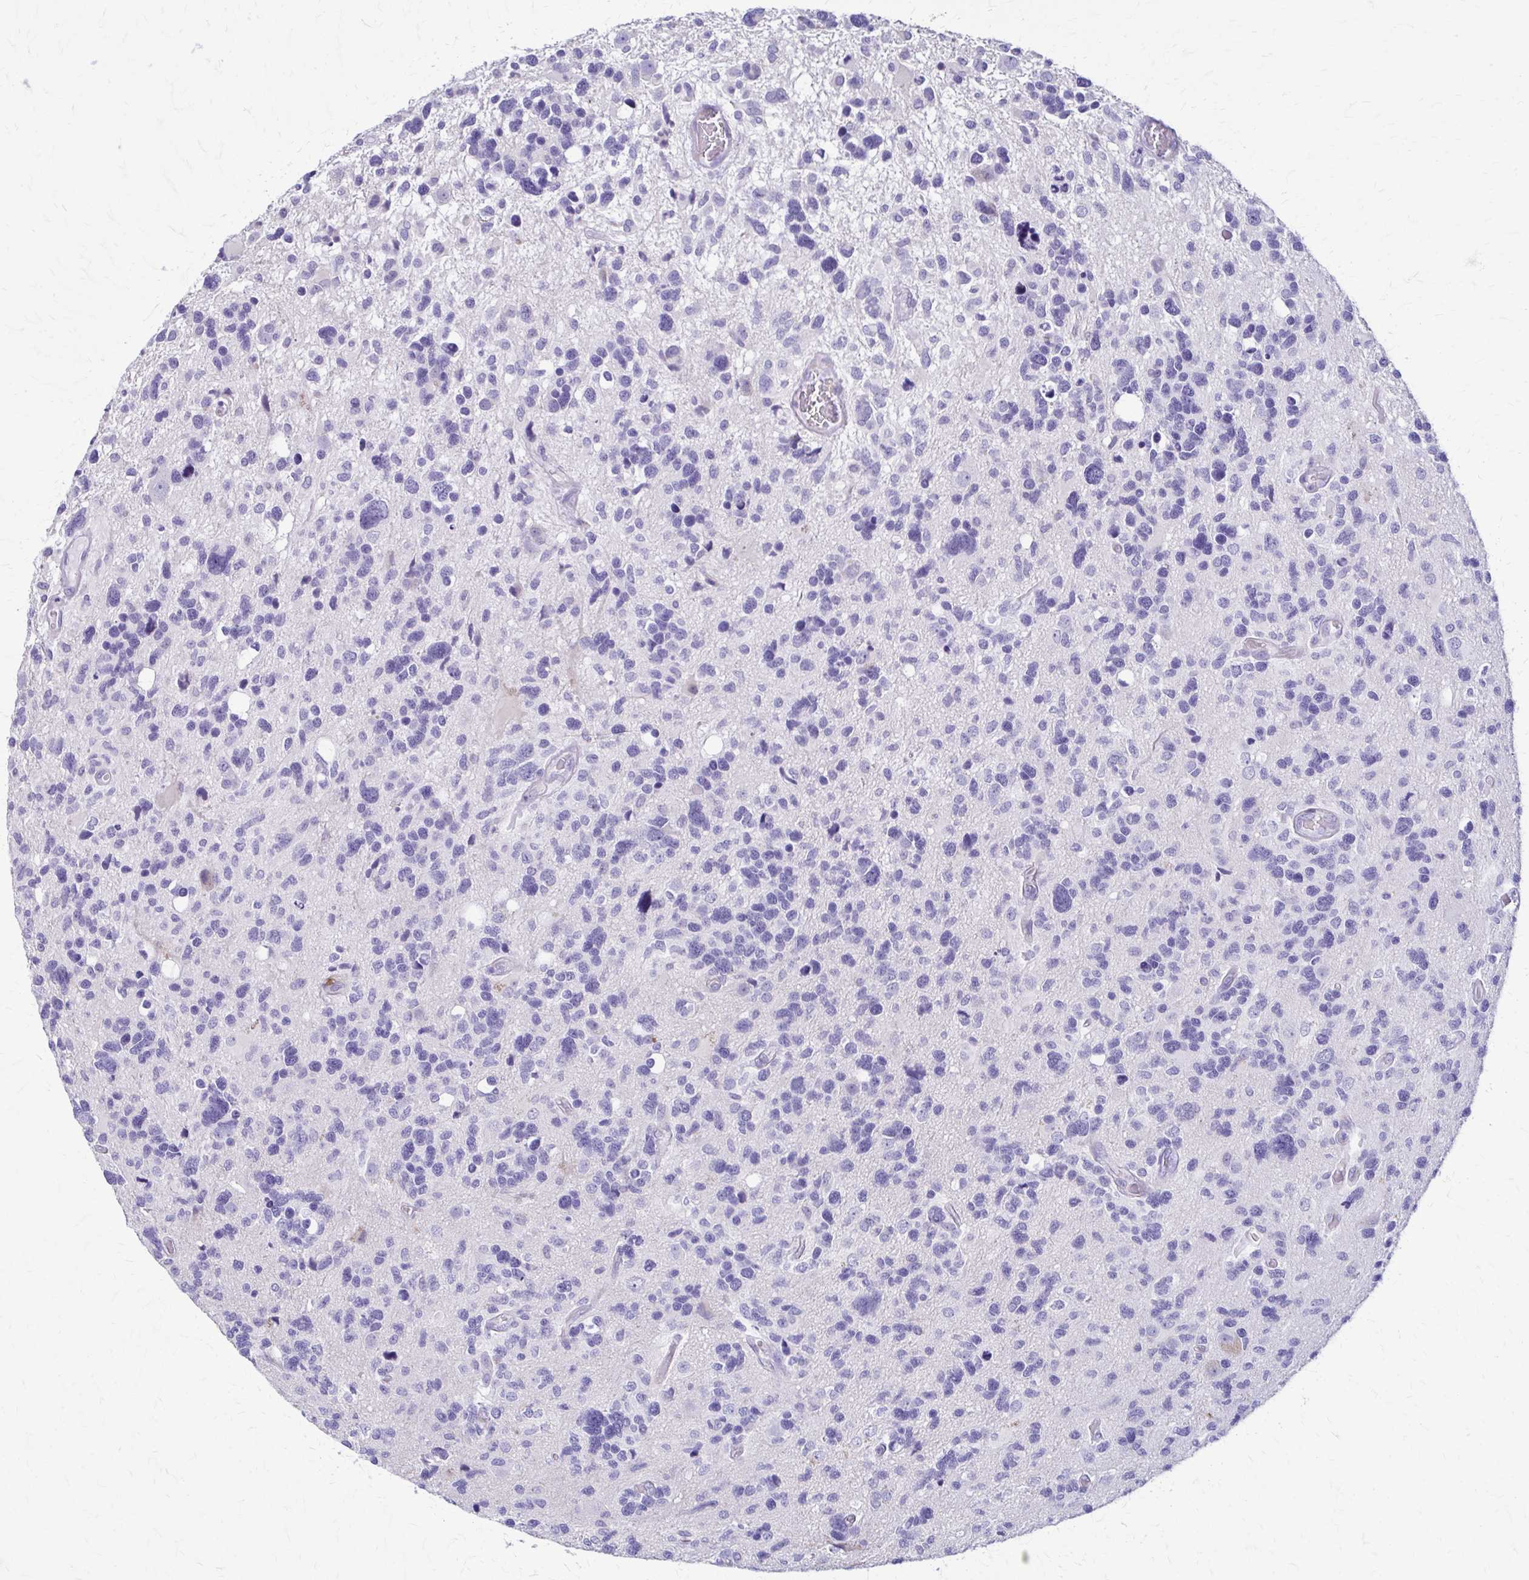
{"staining": {"intensity": "negative", "quantity": "none", "location": "none"}, "tissue": "glioma", "cell_type": "Tumor cells", "image_type": "cancer", "snomed": [{"axis": "morphology", "description": "Glioma, malignant, High grade"}, {"axis": "topography", "description": "Brain"}], "caption": "Malignant glioma (high-grade) stained for a protein using immunohistochemistry (IHC) displays no positivity tumor cells.", "gene": "DSP", "patient": {"sex": "male", "age": 49}}